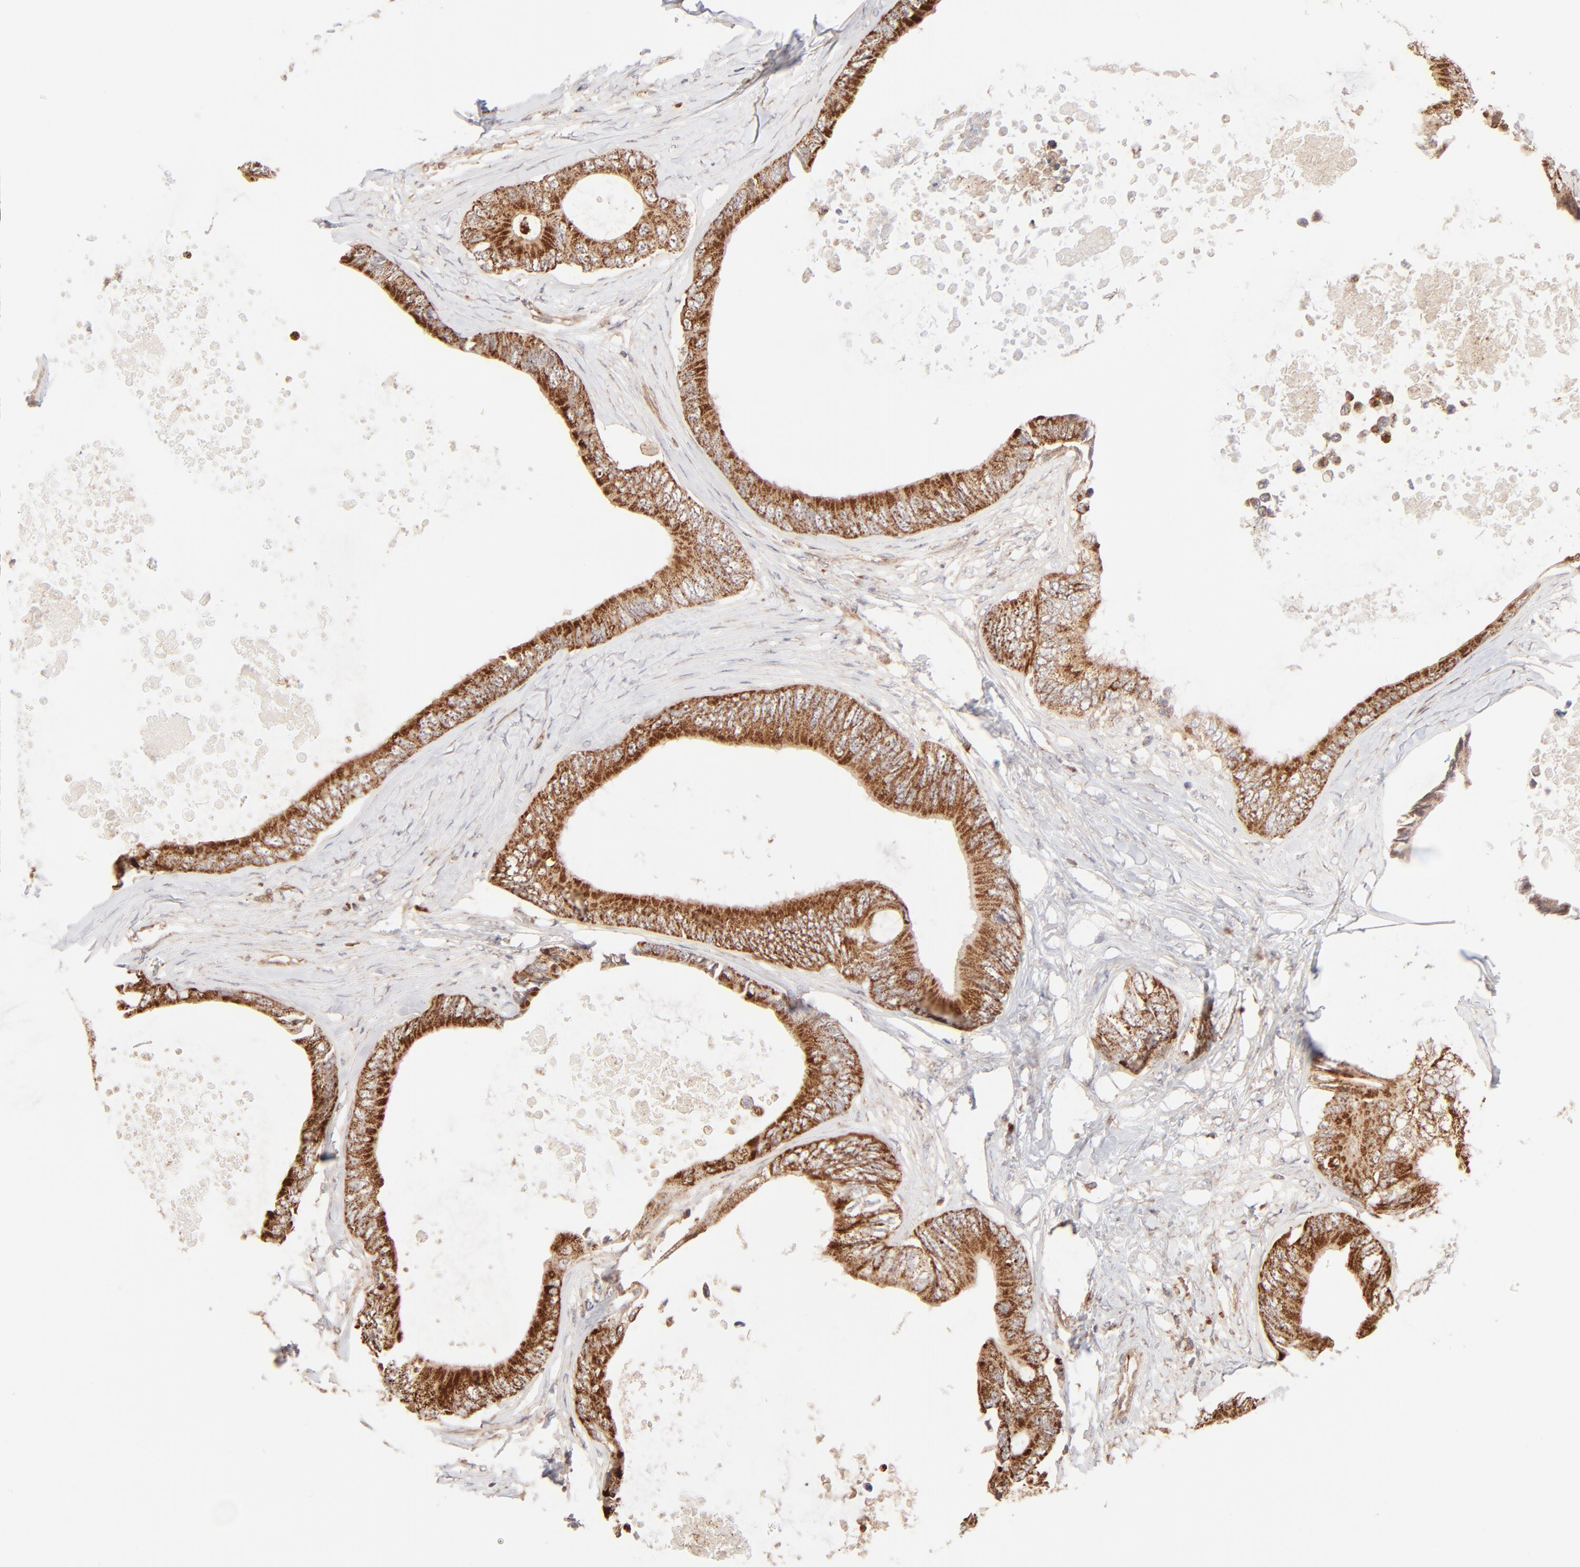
{"staining": {"intensity": "strong", "quantity": ">75%", "location": "cytoplasmic/membranous"}, "tissue": "colorectal cancer", "cell_type": "Tumor cells", "image_type": "cancer", "snomed": [{"axis": "morphology", "description": "Normal tissue, NOS"}, {"axis": "morphology", "description": "Adenocarcinoma, NOS"}, {"axis": "topography", "description": "Rectum"}, {"axis": "topography", "description": "Peripheral nerve tissue"}], "caption": "Tumor cells display high levels of strong cytoplasmic/membranous positivity in about >75% of cells in human colorectal cancer.", "gene": "CSPG4", "patient": {"sex": "female", "age": 77}}